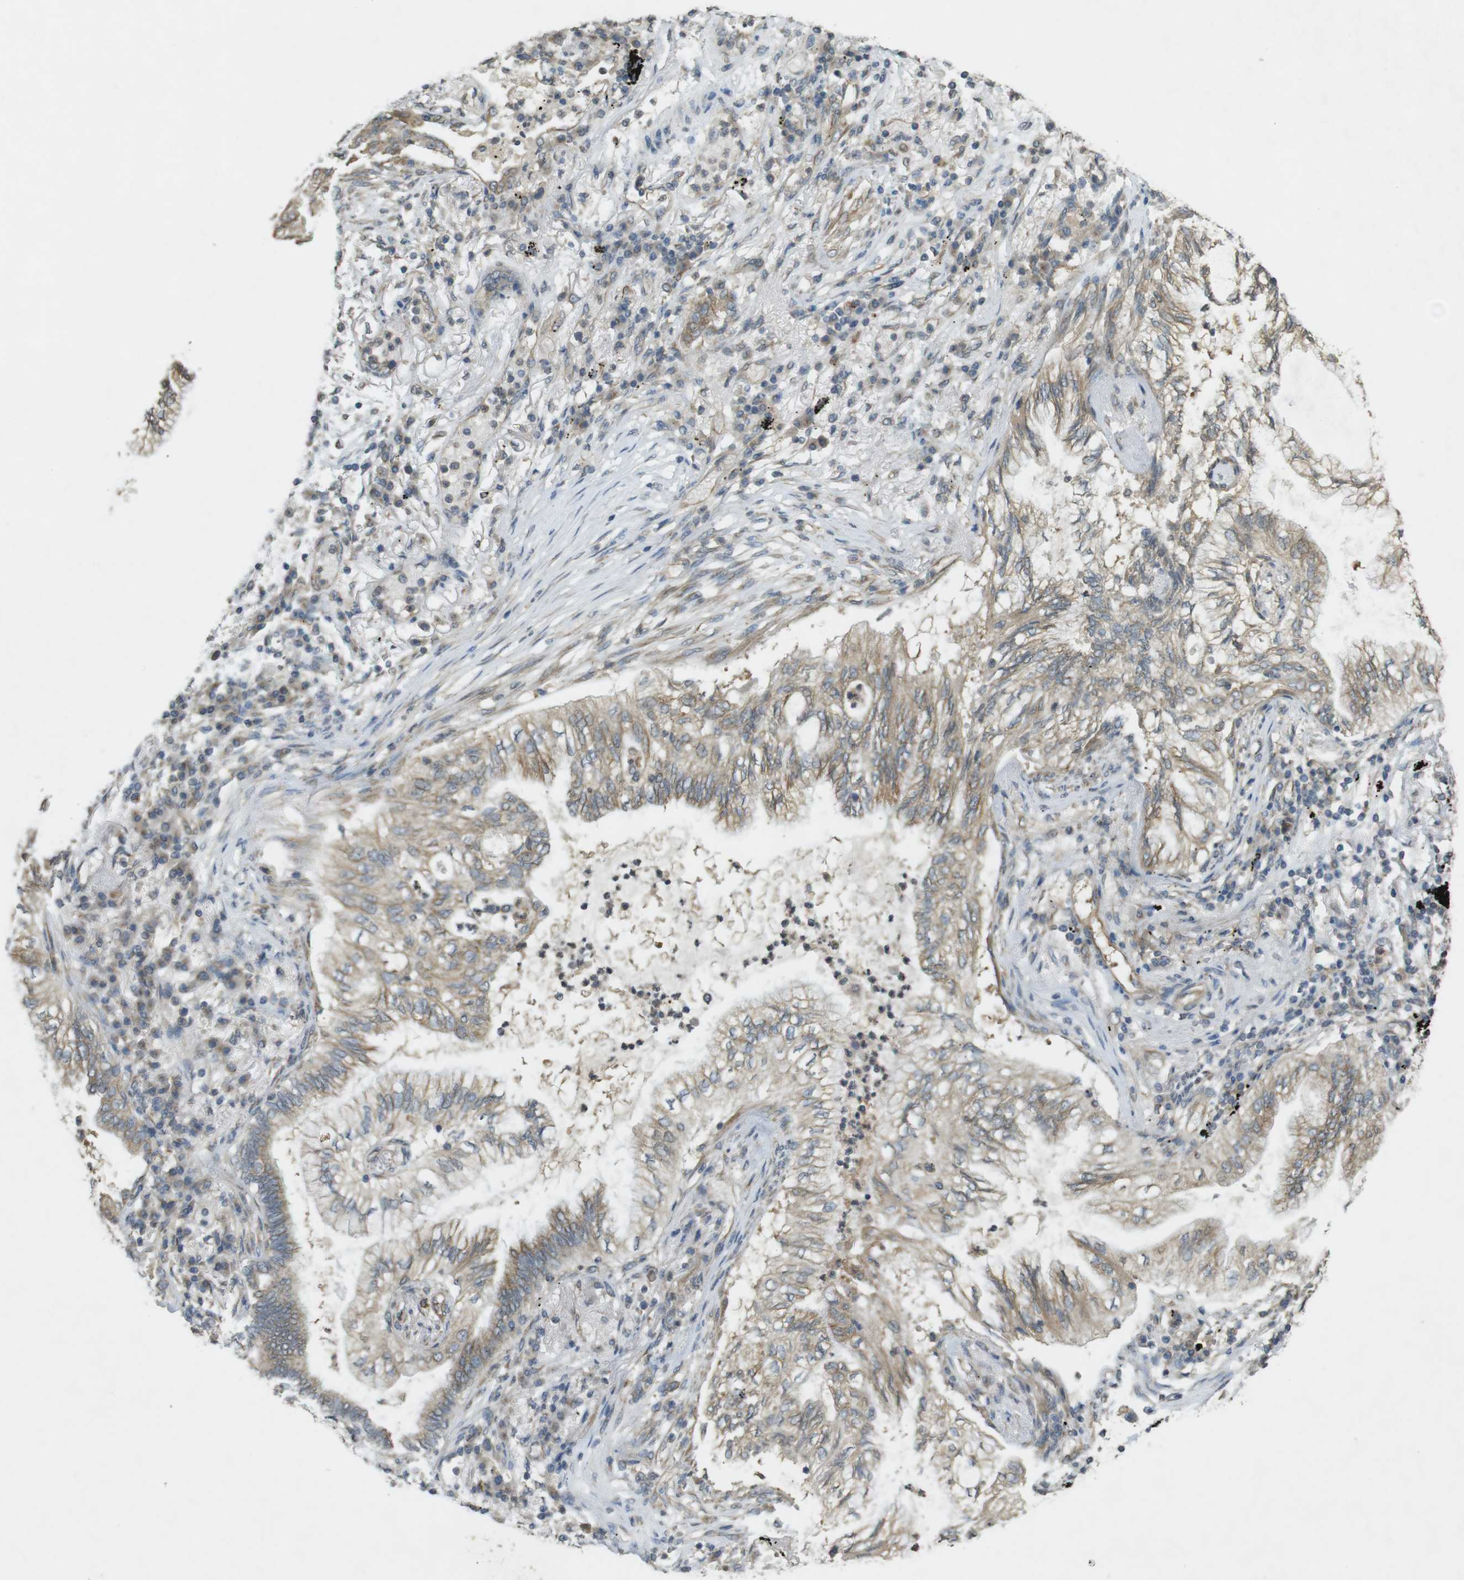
{"staining": {"intensity": "weak", "quantity": ">75%", "location": "cytoplasmic/membranous"}, "tissue": "lung cancer", "cell_type": "Tumor cells", "image_type": "cancer", "snomed": [{"axis": "morphology", "description": "Normal tissue, NOS"}, {"axis": "morphology", "description": "Adenocarcinoma, NOS"}, {"axis": "topography", "description": "Bronchus"}, {"axis": "topography", "description": "Lung"}], "caption": "Protein expression analysis of human lung cancer reveals weak cytoplasmic/membranous expression in about >75% of tumor cells.", "gene": "KIF5B", "patient": {"sex": "female", "age": 70}}